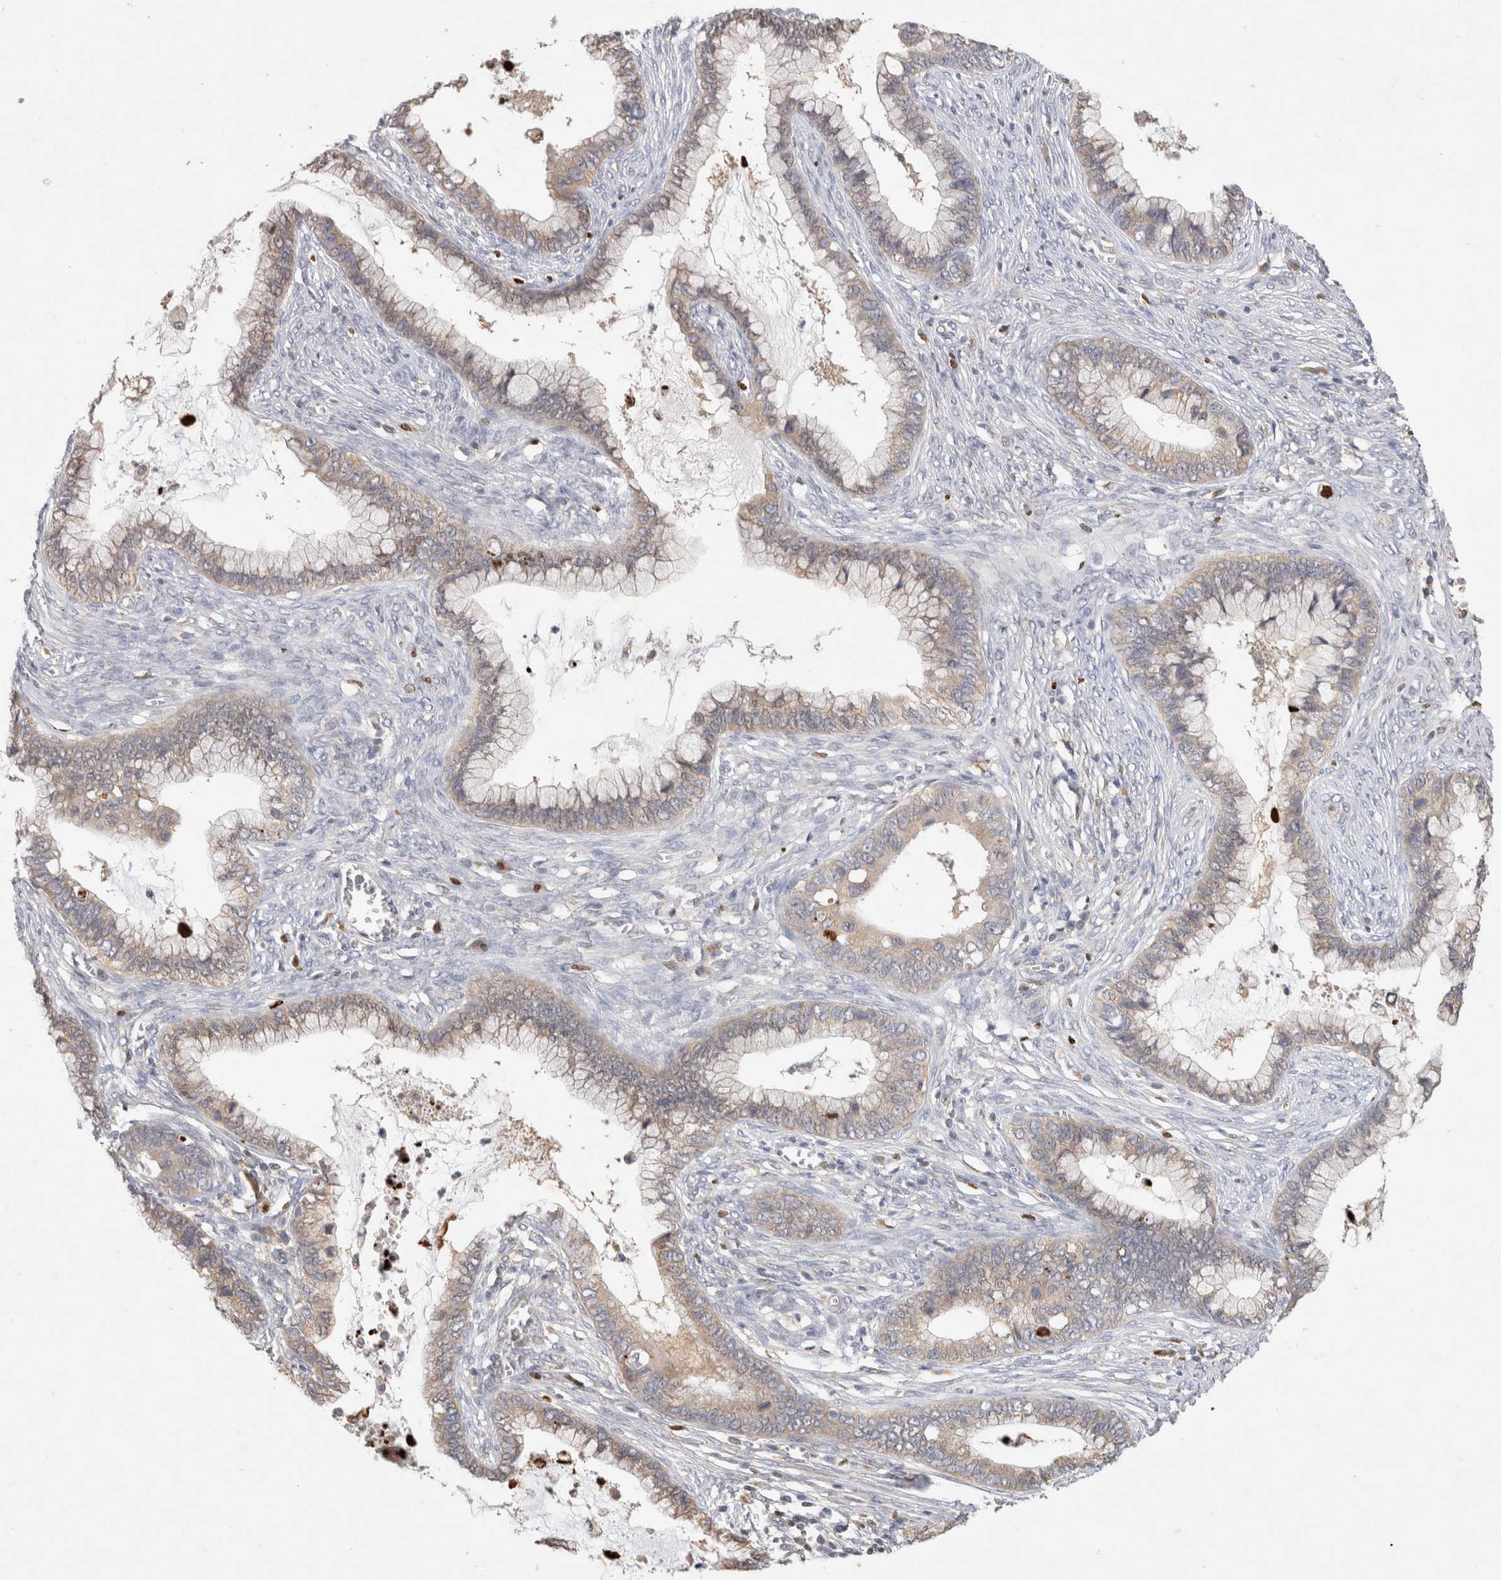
{"staining": {"intensity": "weak", "quantity": "25%-75%", "location": "cytoplasmic/membranous"}, "tissue": "cervical cancer", "cell_type": "Tumor cells", "image_type": "cancer", "snomed": [{"axis": "morphology", "description": "Adenocarcinoma, NOS"}, {"axis": "topography", "description": "Cervix"}], "caption": "Tumor cells reveal weak cytoplasmic/membranous staining in about 25%-75% of cells in adenocarcinoma (cervical).", "gene": "GAS1", "patient": {"sex": "female", "age": 44}}